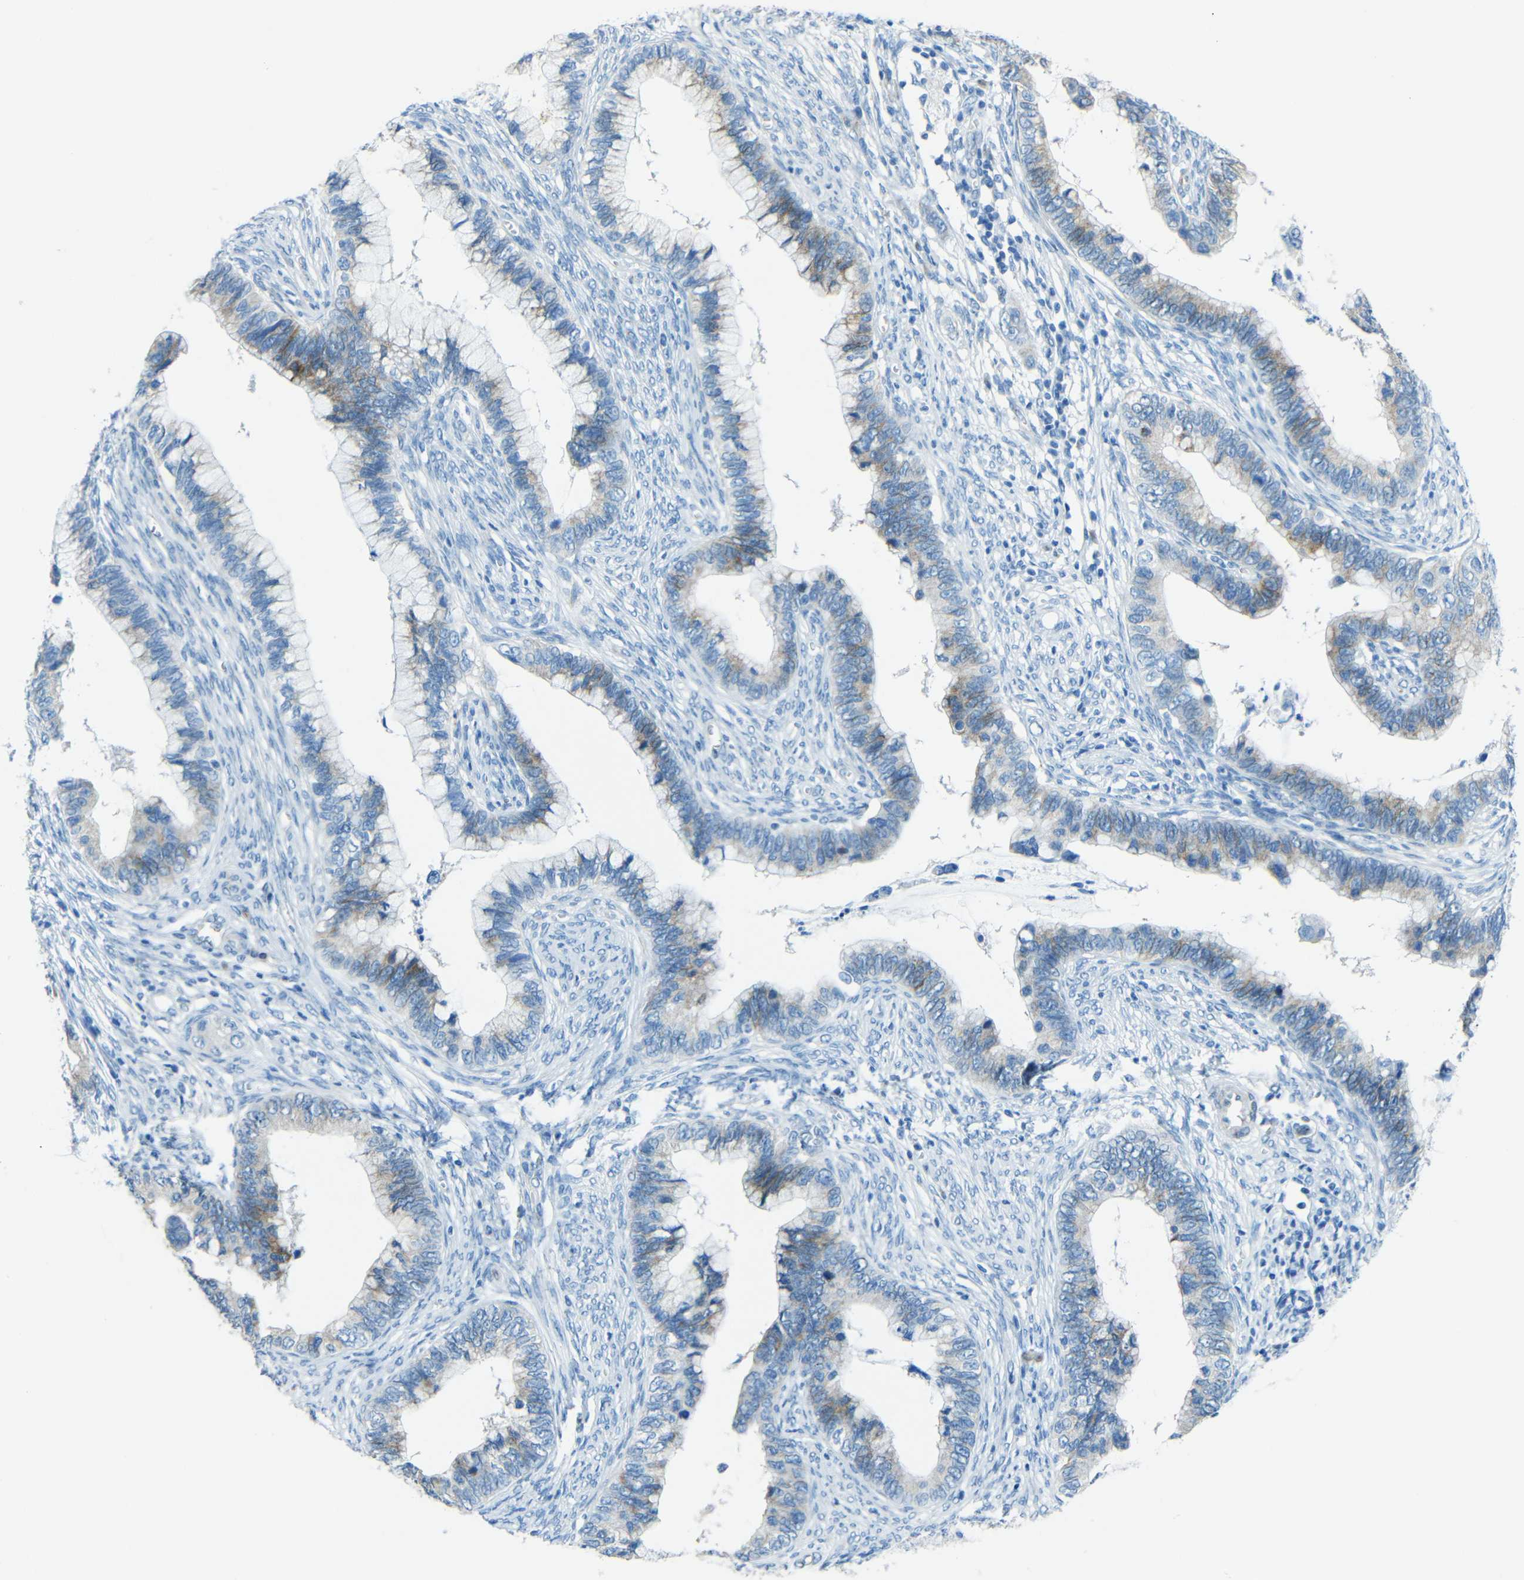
{"staining": {"intensity": "moderate", "quantity": "<25%", "location": "cytoplasmic/membranous"}, "tissue": "cervical cancer", "cell_type": "Tumor cells", "image_type": "cancer", "snomed": [{"axis": "morphology", "description": "Adenocarcinoma, NOS"}, {"axis": "topography", "description": "Cervix"}], "caption": "Tumor cells show low levels of moderate cytoplasmic/membranous expression in approximately <25% of cells in cervical cancer.", "gene": "TUBB4B", "patient": {"sex": "female", "age": 44}}